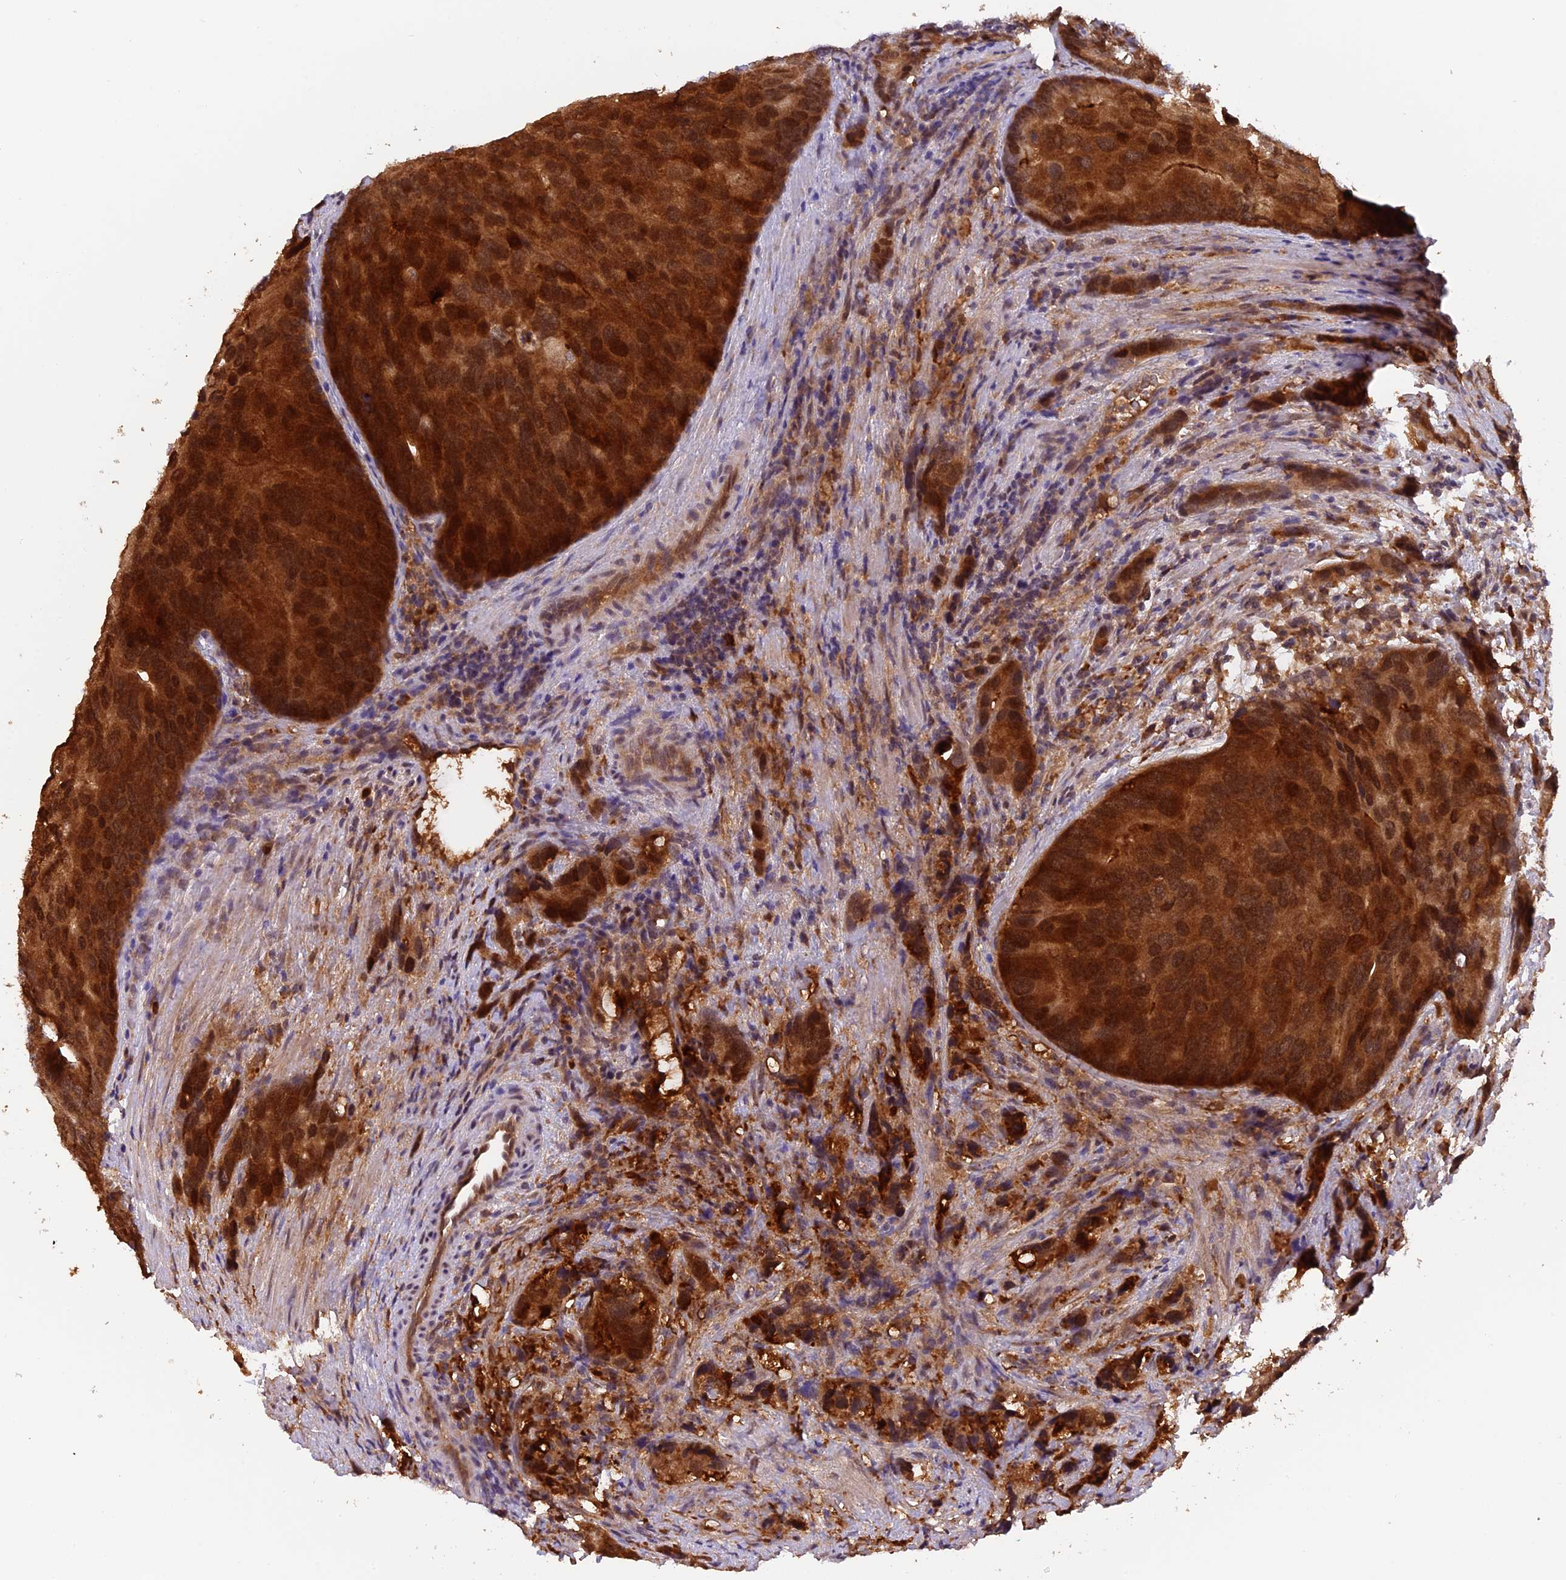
{"staining": {"intensity": "strong", "quantity": ">75%", "location": "cytoplasmic/membranous,nuclear"}, "tissue": "prostate cancer", "cell_type": "Tumor cells", "image_type": "cancer", "snomed": [{"axis": "morphology", "description": "Adenocarcinoma, High grade"}, {"axis": "topography", "description": "Prostate"}], "caption": "Strong cytoplasmic/membranous and nuclear positivity is appreciated in about >75% of tumor cells in prostate cancer.", "gene": "MNS1", "patient": {"sex": "male", "age": 62}}